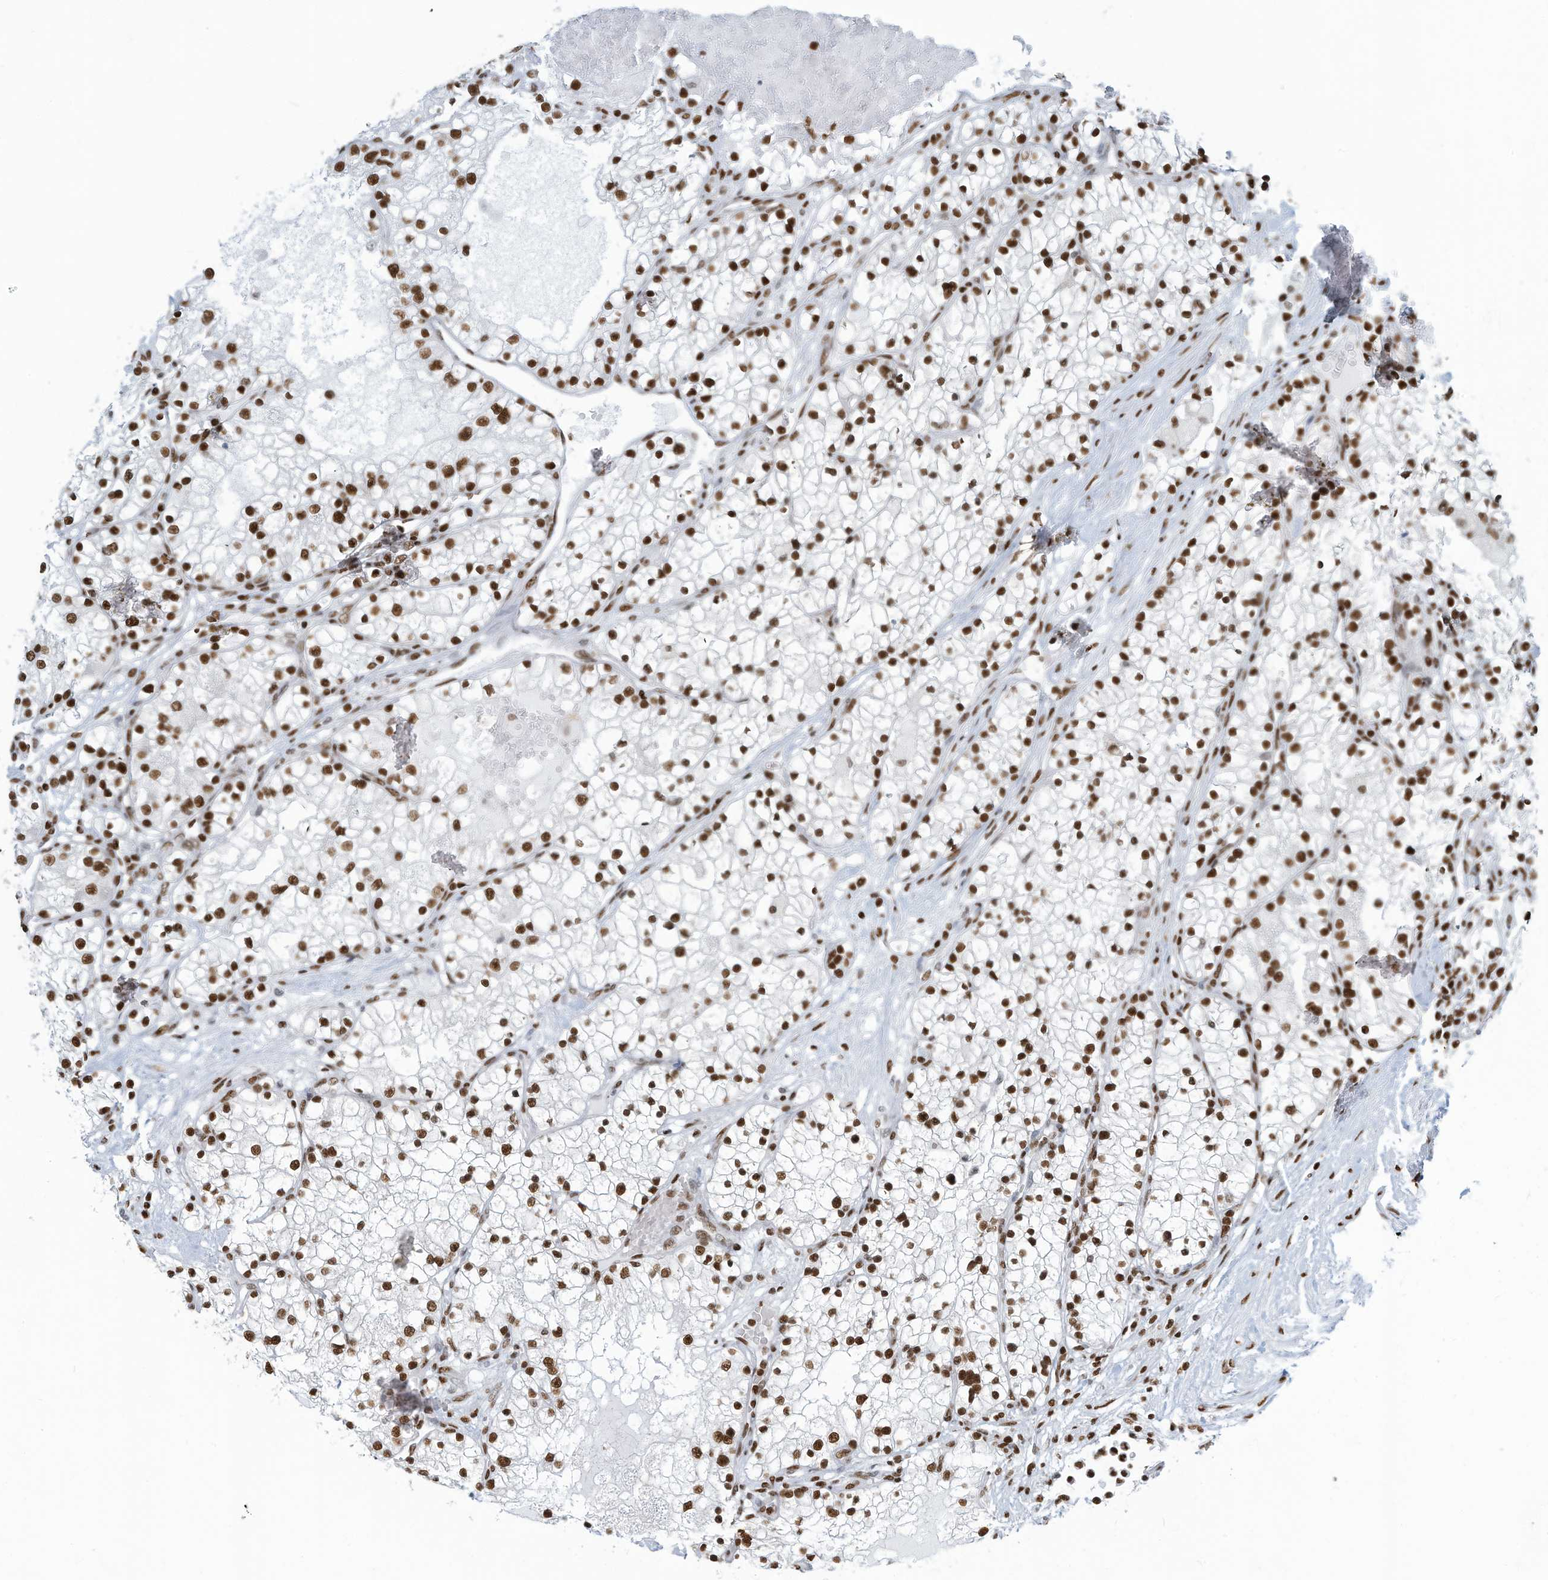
{"staining": {"intensity": "strong", "quantity": ">75%", "location": "nuclear"}, "tissue": "renal cancer", "cell_type": "Tumor cells", "image_type": "cancer", "snomed": [{"axis": "morphology", "description": "Normal tissue, NOS"}, {"axis": "morphology", "description": "Adenocarcinoma, NOS"}, {"axis": "topography", "description": "Kidney"}], "caption": "Immunohistochemistry (IHC) image of neoplastic tissue: adenocarcinoma (renal) stained using IHC exhibits high levels of strong protein expression localized specifically in the nuclear of tumor cells, appearing as a nuclear brown color.", "gene": "SARNP", "patient": {"sex": "male", "age": 68}}